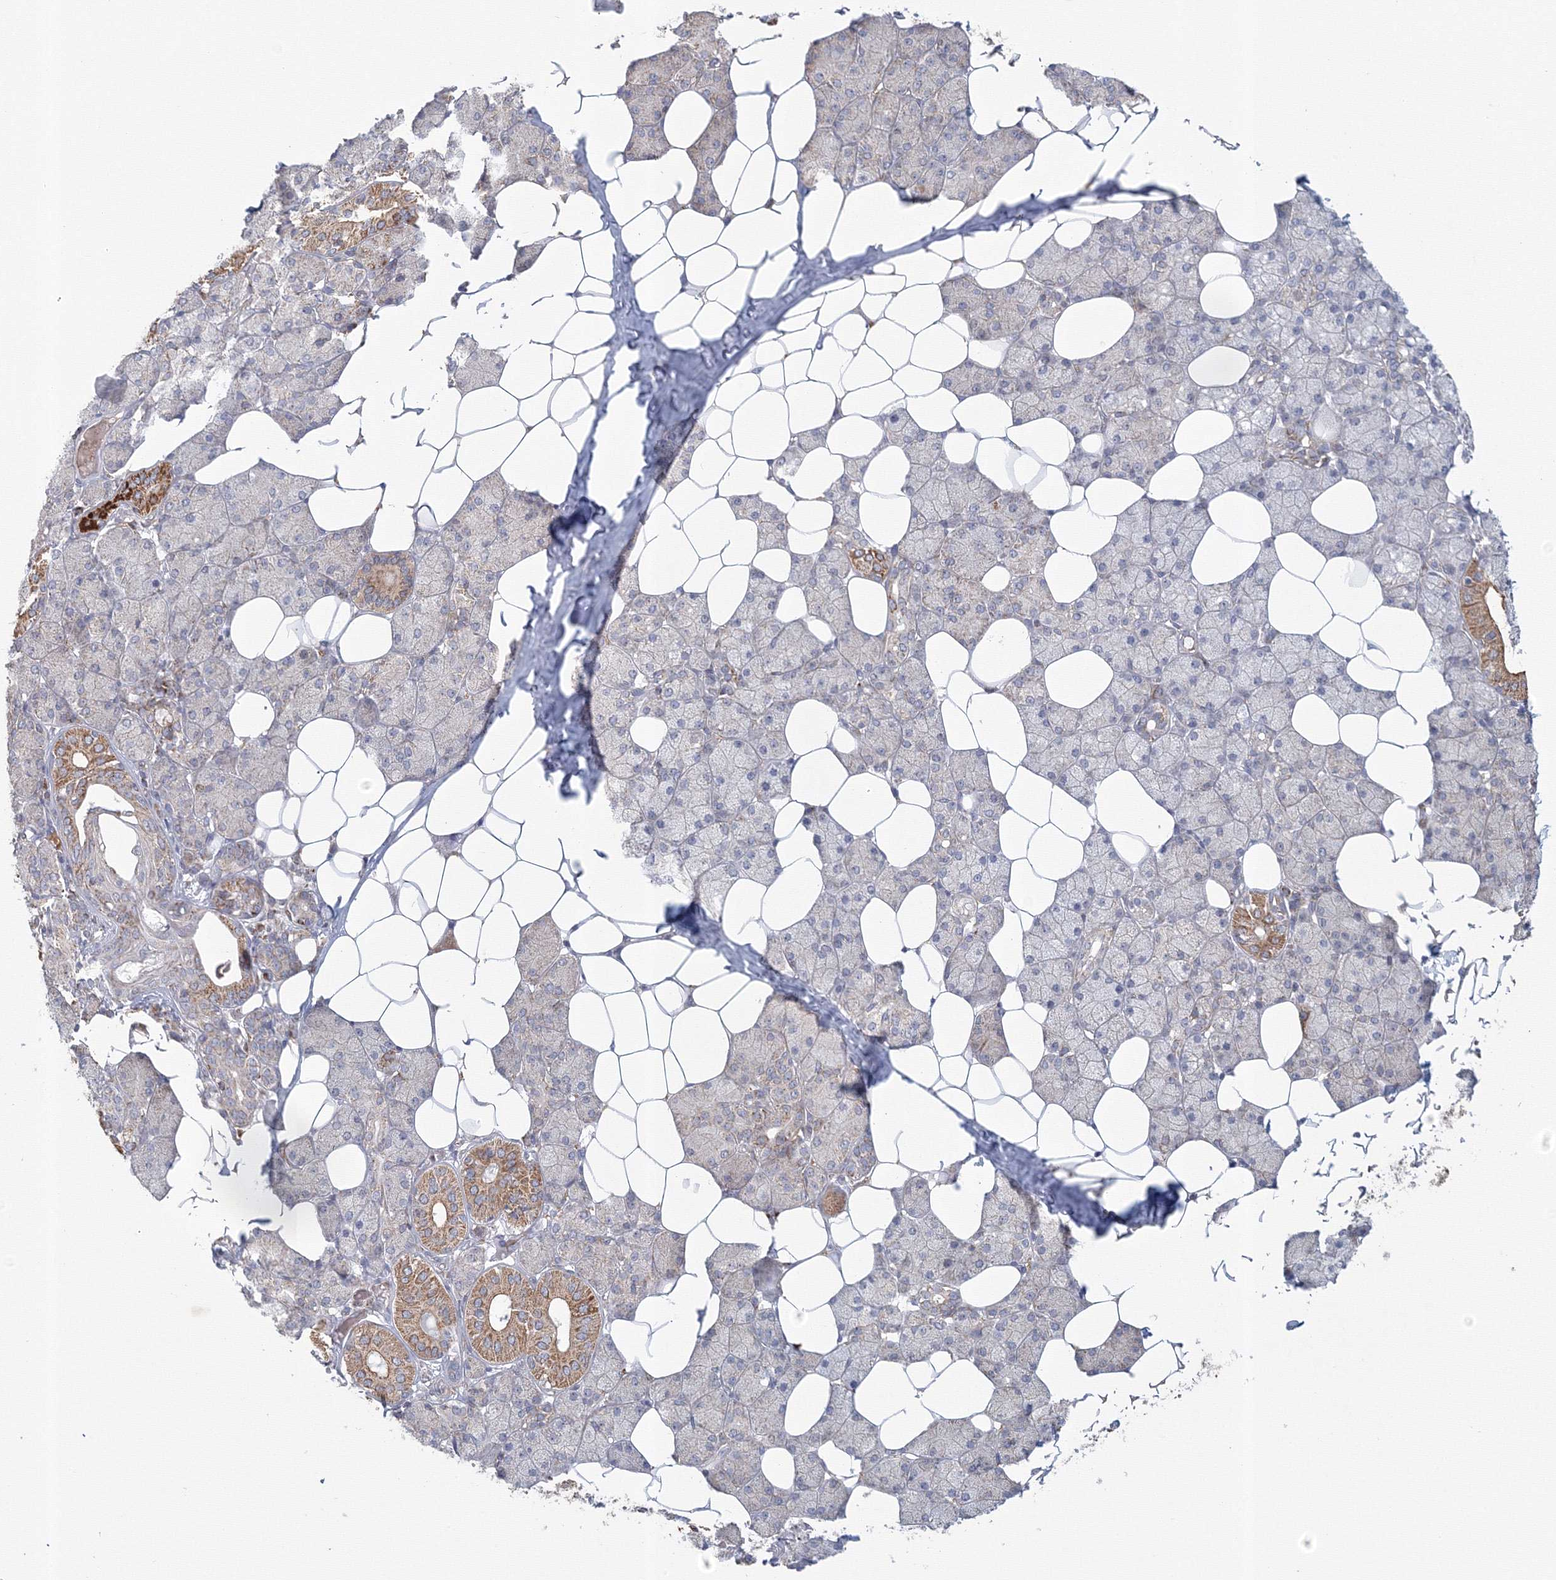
{"staining": {"intensity": "moderate", "quantity": "<25%", "location": "cytoplasmic/membranous"}, "tissue": "salivary gland", "cell_type": "Glandular cells", "image_type": "normal", "snomed": [{"axis": "morphology", "description": "Normal tissue, NOS"}, {"axis": "topography", "description": "Salivary gland"}], "caption": "High-magnification brightfield microscopy of unremarkable salivary gland stained with DAB (brown) and counterstained with hematoxylin (blue). glandular cells exhibit moderate cytoplasmic/membranous positivity is present in approximately<25% of cells. Using DAB (3,3'-diaminobenzidine) (brown) and hematoxylin (blue) stains, captured at high magnification using brightfield microscopy.", "gene": "GRPEL1", "patient": {"sex": "female", "age": 33}}